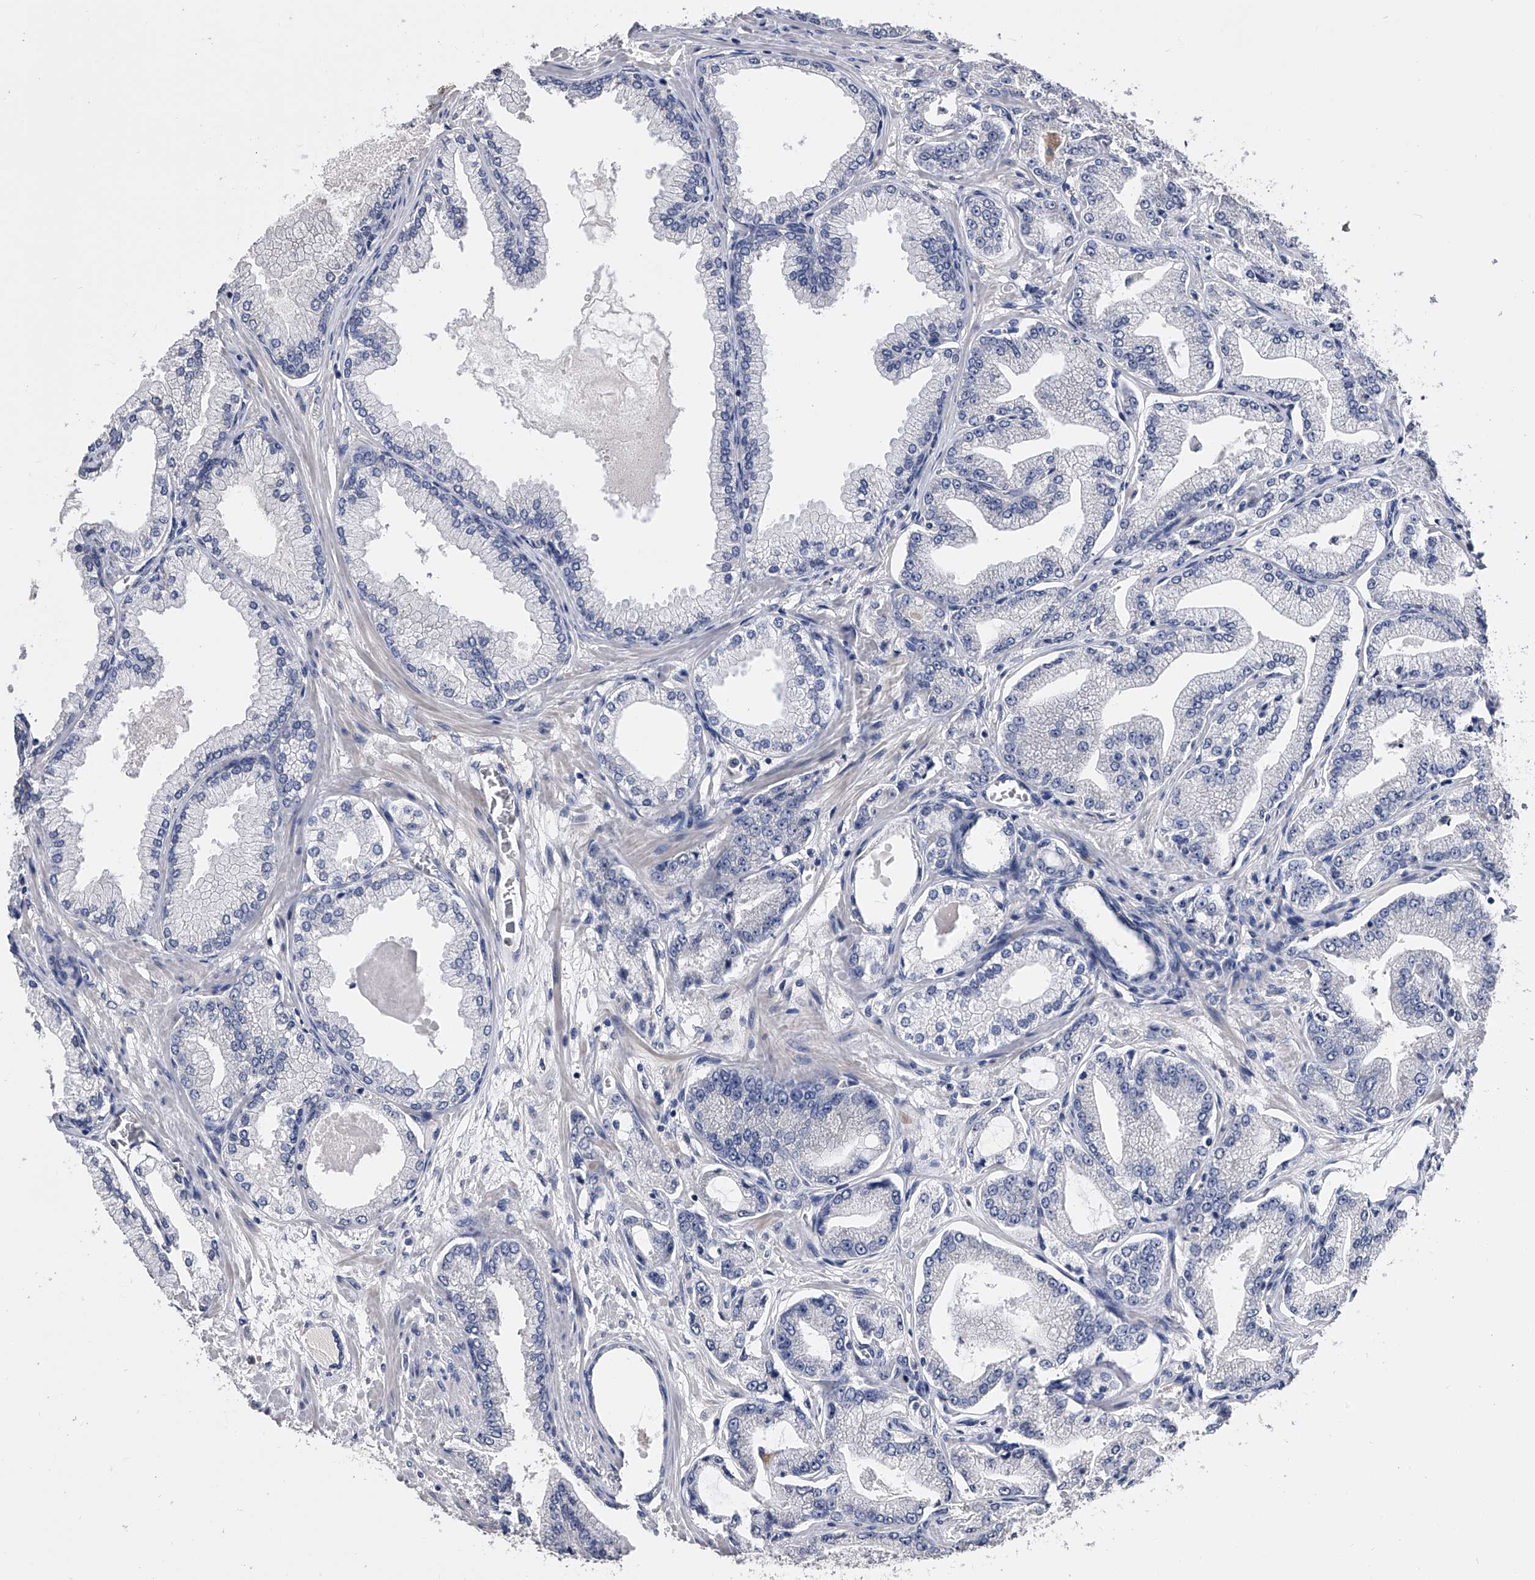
{"staining": {"intensity": "negative", "quantity": "none", "location": "none"}, "tissue": "prostate cancer", "cell_type": "Tumor cells", "image_type": "cancer", "snomed": [{"axis": "morphology", "description": "Adenocarcinoma, Low grade"}, {"axis": "topography", "description": "Prostate"}], "caption": "IHC image of neoplastic tissue: human prostate adenocarcinoma (low-grade) stained with DAB exhibits no significant protein expression in tumor cells. (Immunohistochemistry, brightfield microscopy, high magnification).", "gene": "EFCAB7", "patient": {"sex": "male", "age": 63}}